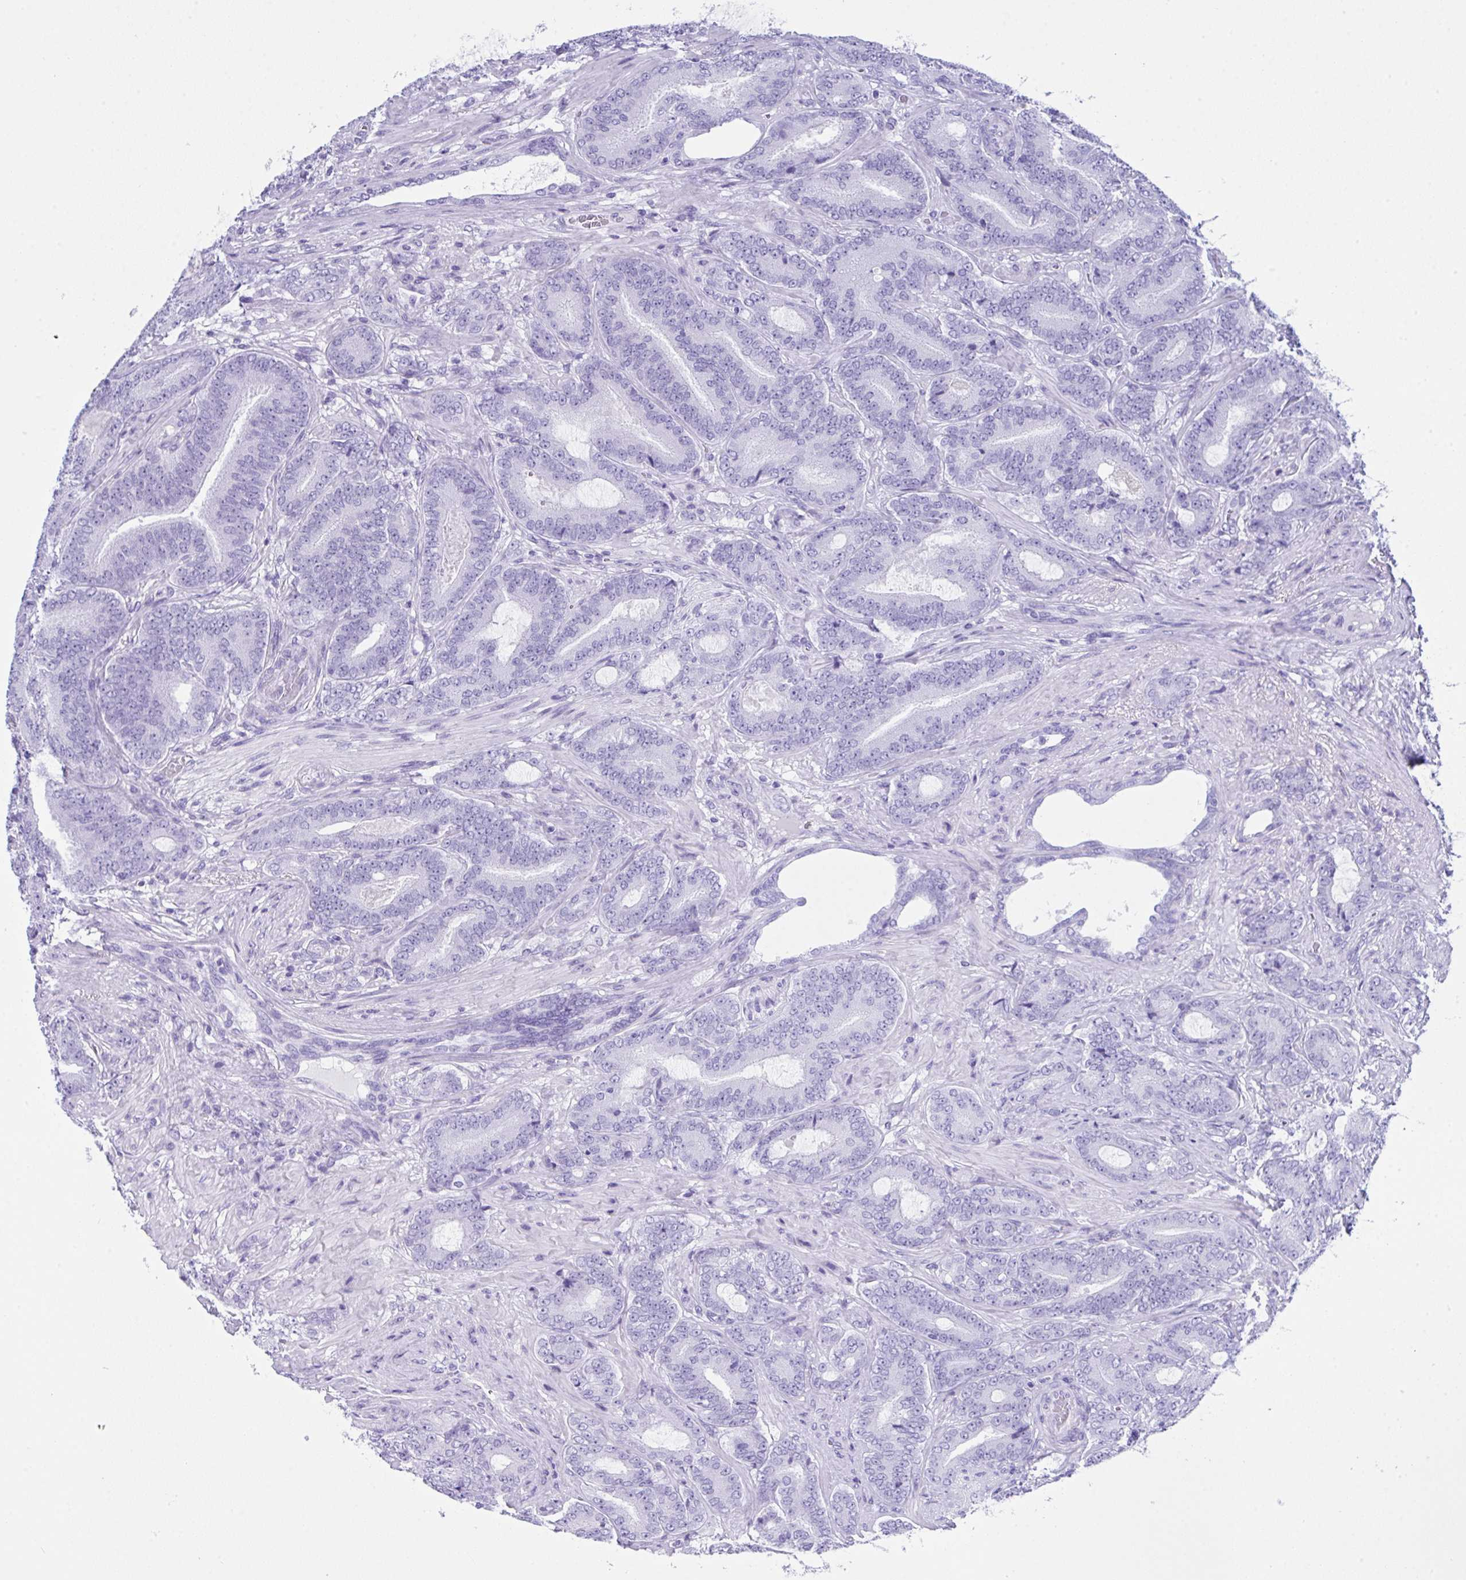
{"staining": {"intensity": "negative", "quantity": "none", "location": "none"}, "tissue": "prostate cancer", "cell_type": "Tumor cells", "image_type": "cancer", "snomed": [{"axis": "morphology", "description": "Adenocarcinoma, High grade"}, {"axis": "topography", "description": "Prostate"}], "caption": "The photomicrograph shows no staining of tumor cells in prostate high-grade adenocarcinoma.", "gene": "LGALS4", "patient": {"sex": "male", "age": 62}}